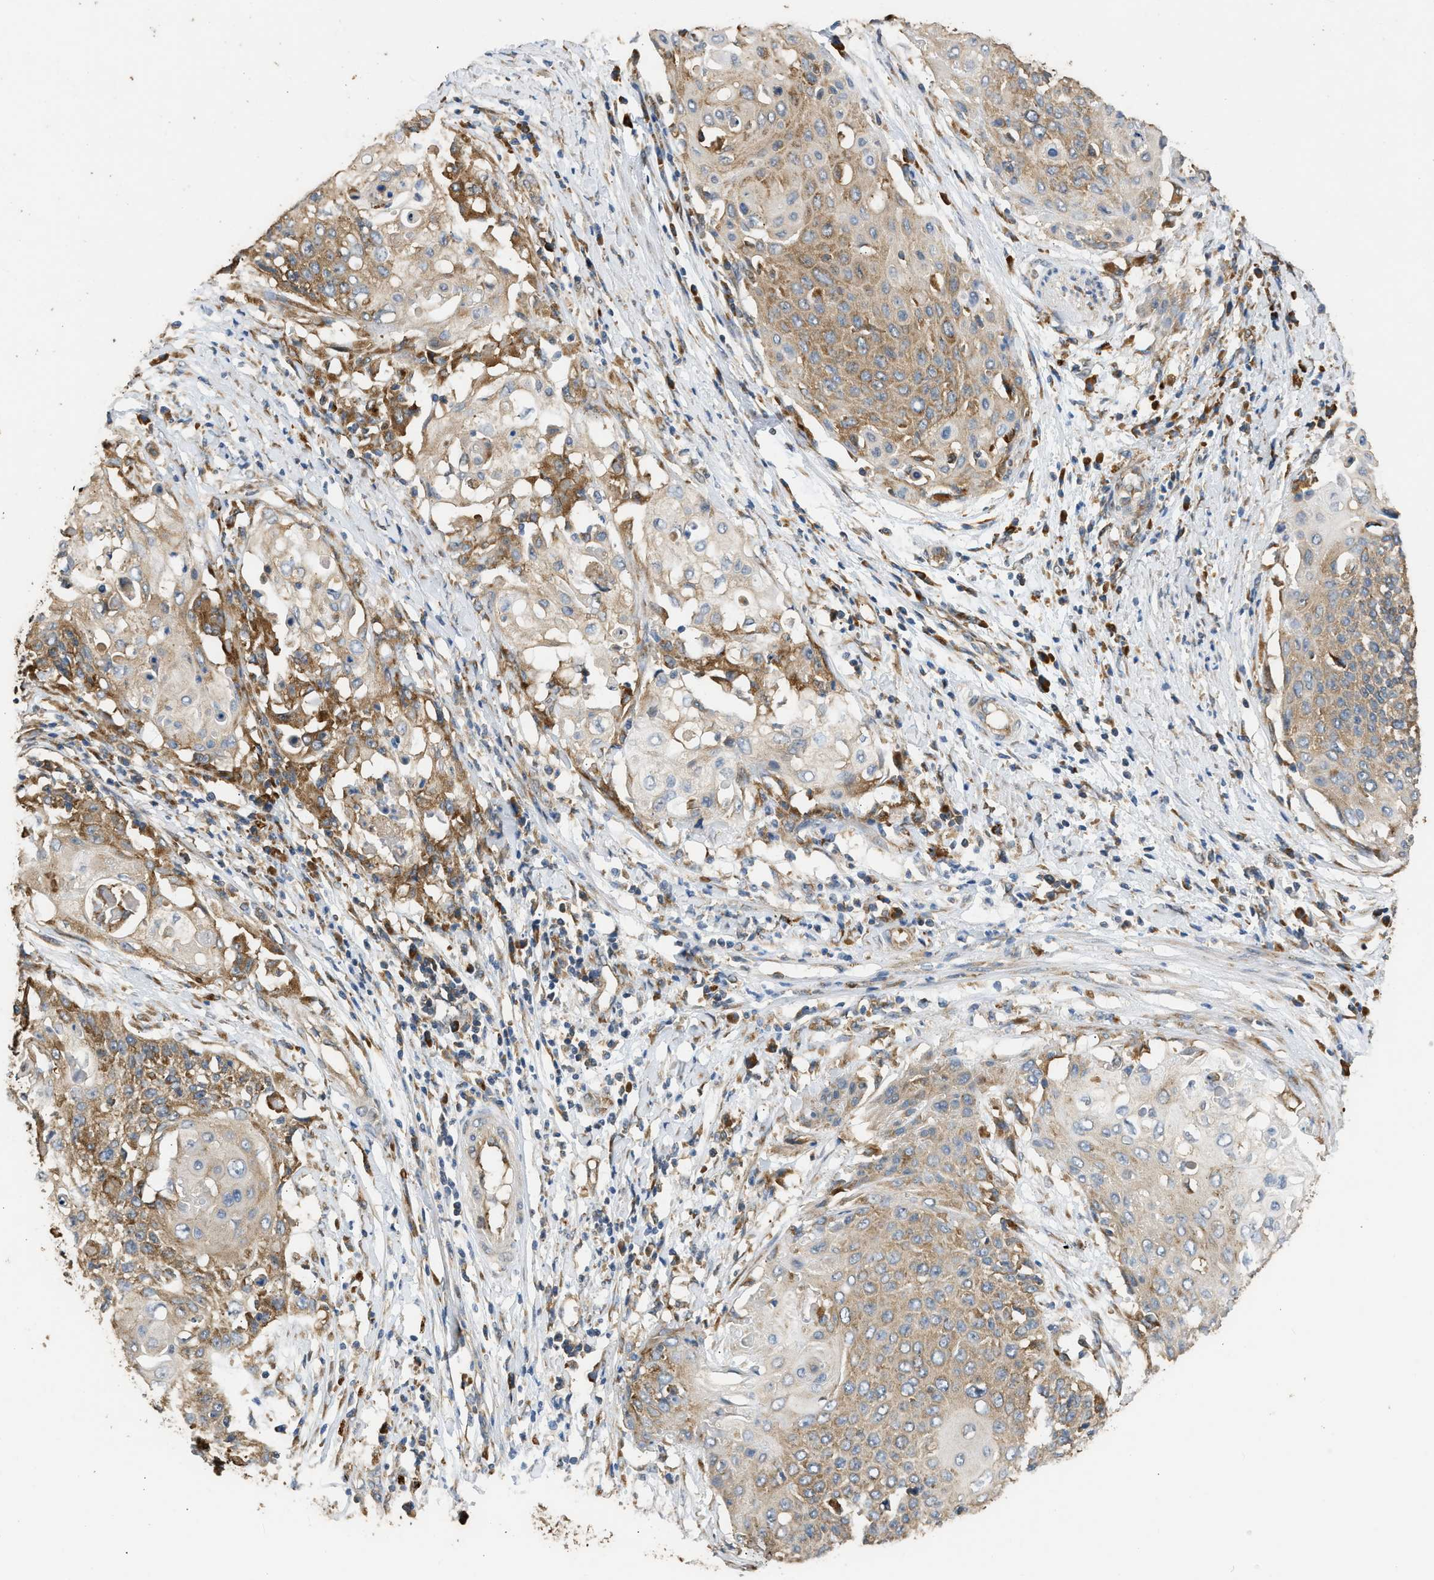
{"staining": {"intensity": "moderate", "quantity": ">75%", "location": "cytoplasmic/membranous"}, "tissue": "cervical cancer", "cell_type": "Tumor cells", "image_type": "cancer", "snomed": [{"axis": "morphology", "description": "Squamous cell carcinoma, NOS"}, {"axis": "topography", "description": "Cervix"}], "caption": "The photomicrograph shows a brown stain indicating the presence of a protein in the cytoplasmic/membranous of tumor cells in cervical cancer.", "gene": "SLC36A4", "patient": {"sex": "female", "age": 39}}